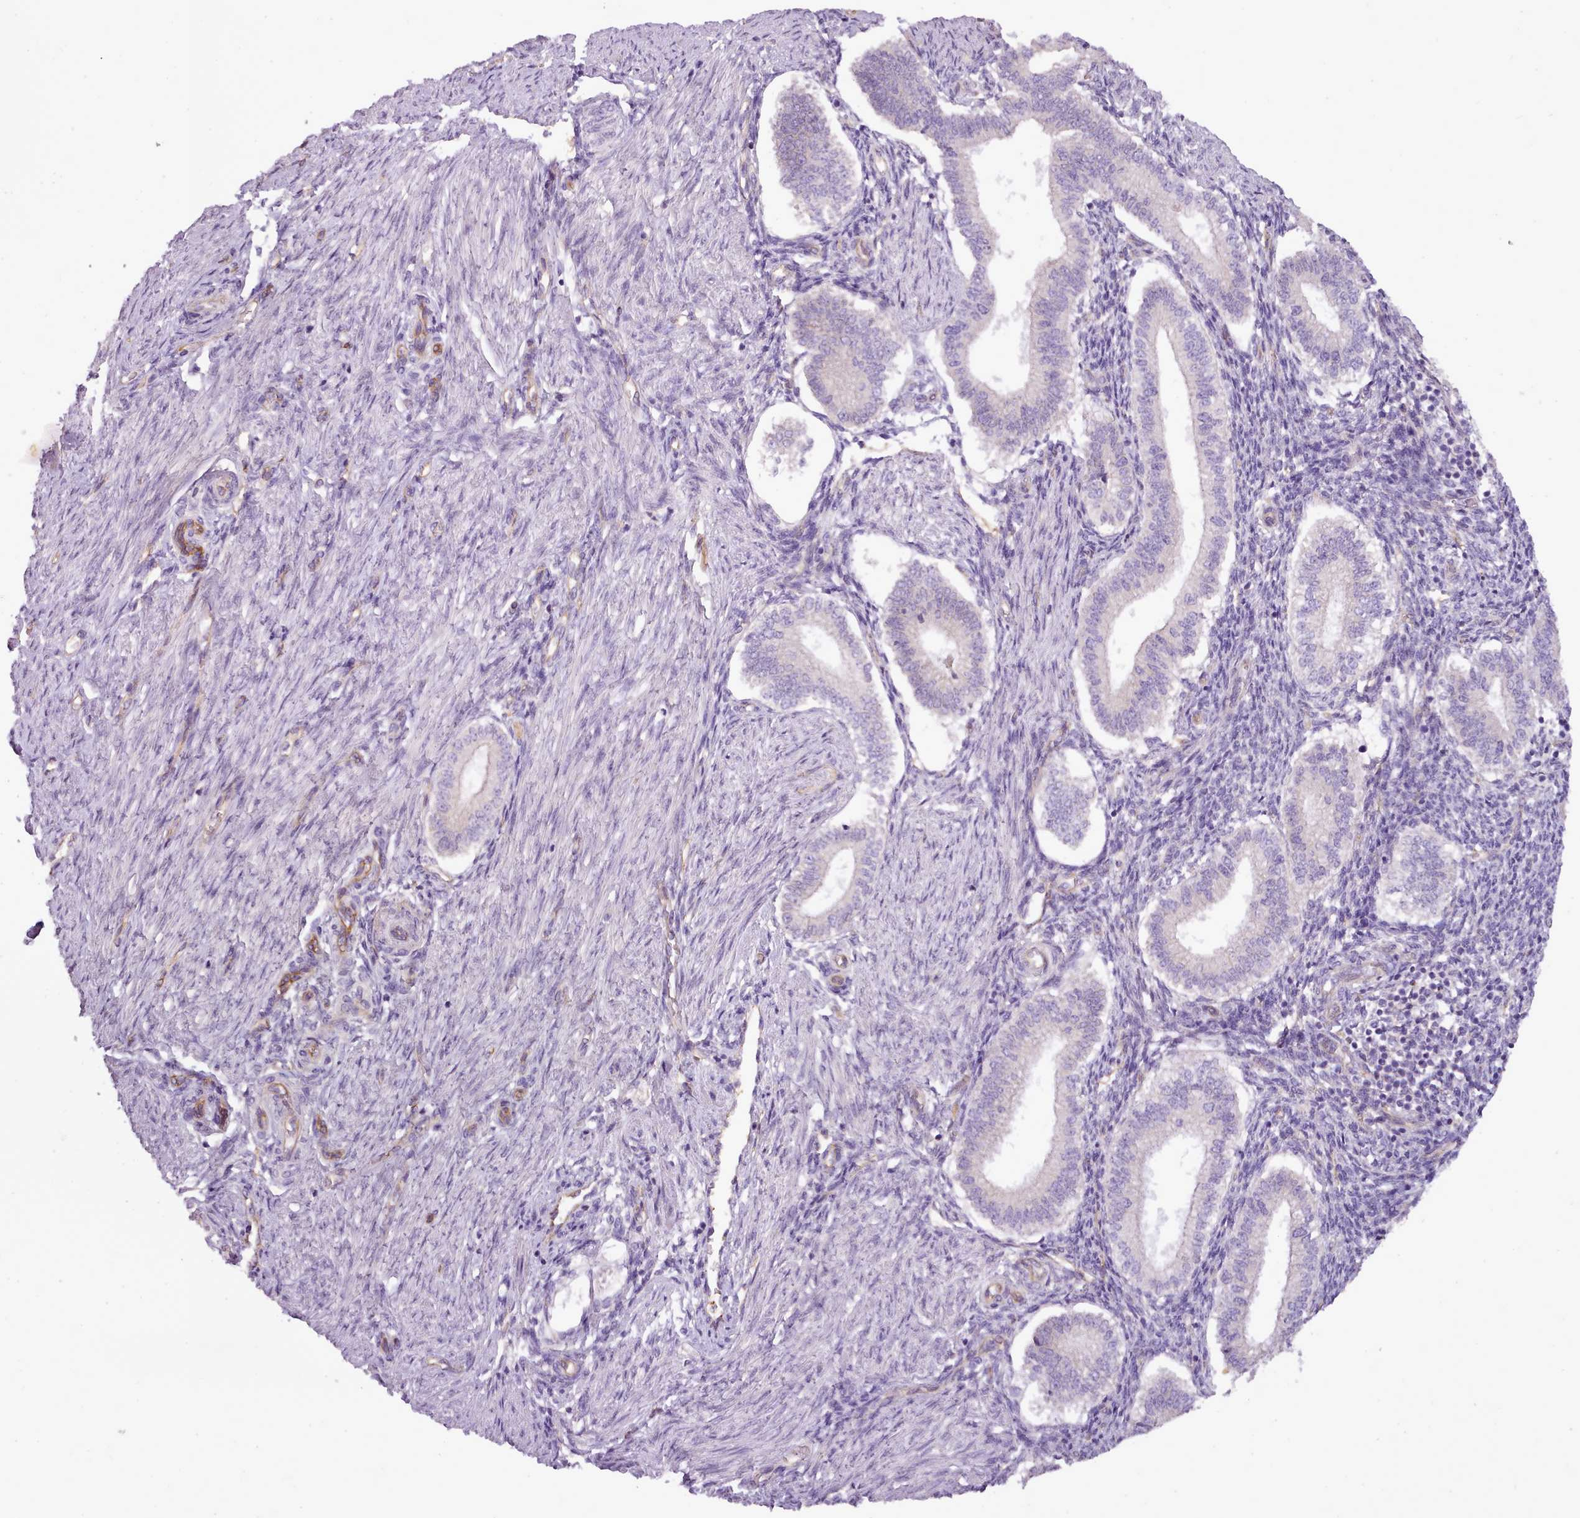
{"staining": {"intensity": "negative", "quantity": "none", "location": "none"}, "tissue": "endometrium", "cell_type": "Cells in endometrial stroma", "image_type": "normal", "snomed": [{"axis": "morphology", "description": "Normal tissue, NOS"}, {"axis": "topography", "description": "Endometrium"}], "caption": "Cells in endometrial stroma are negative for protein expression in unremarkable human endometrium. The staining is performed using DAB (3,3'-diaminobenzidine) brown chromogen with nuclei counter-stained in using hematoxylin.", "gene": "NTN4", "patient": {"sex": "female", "age": 25}}